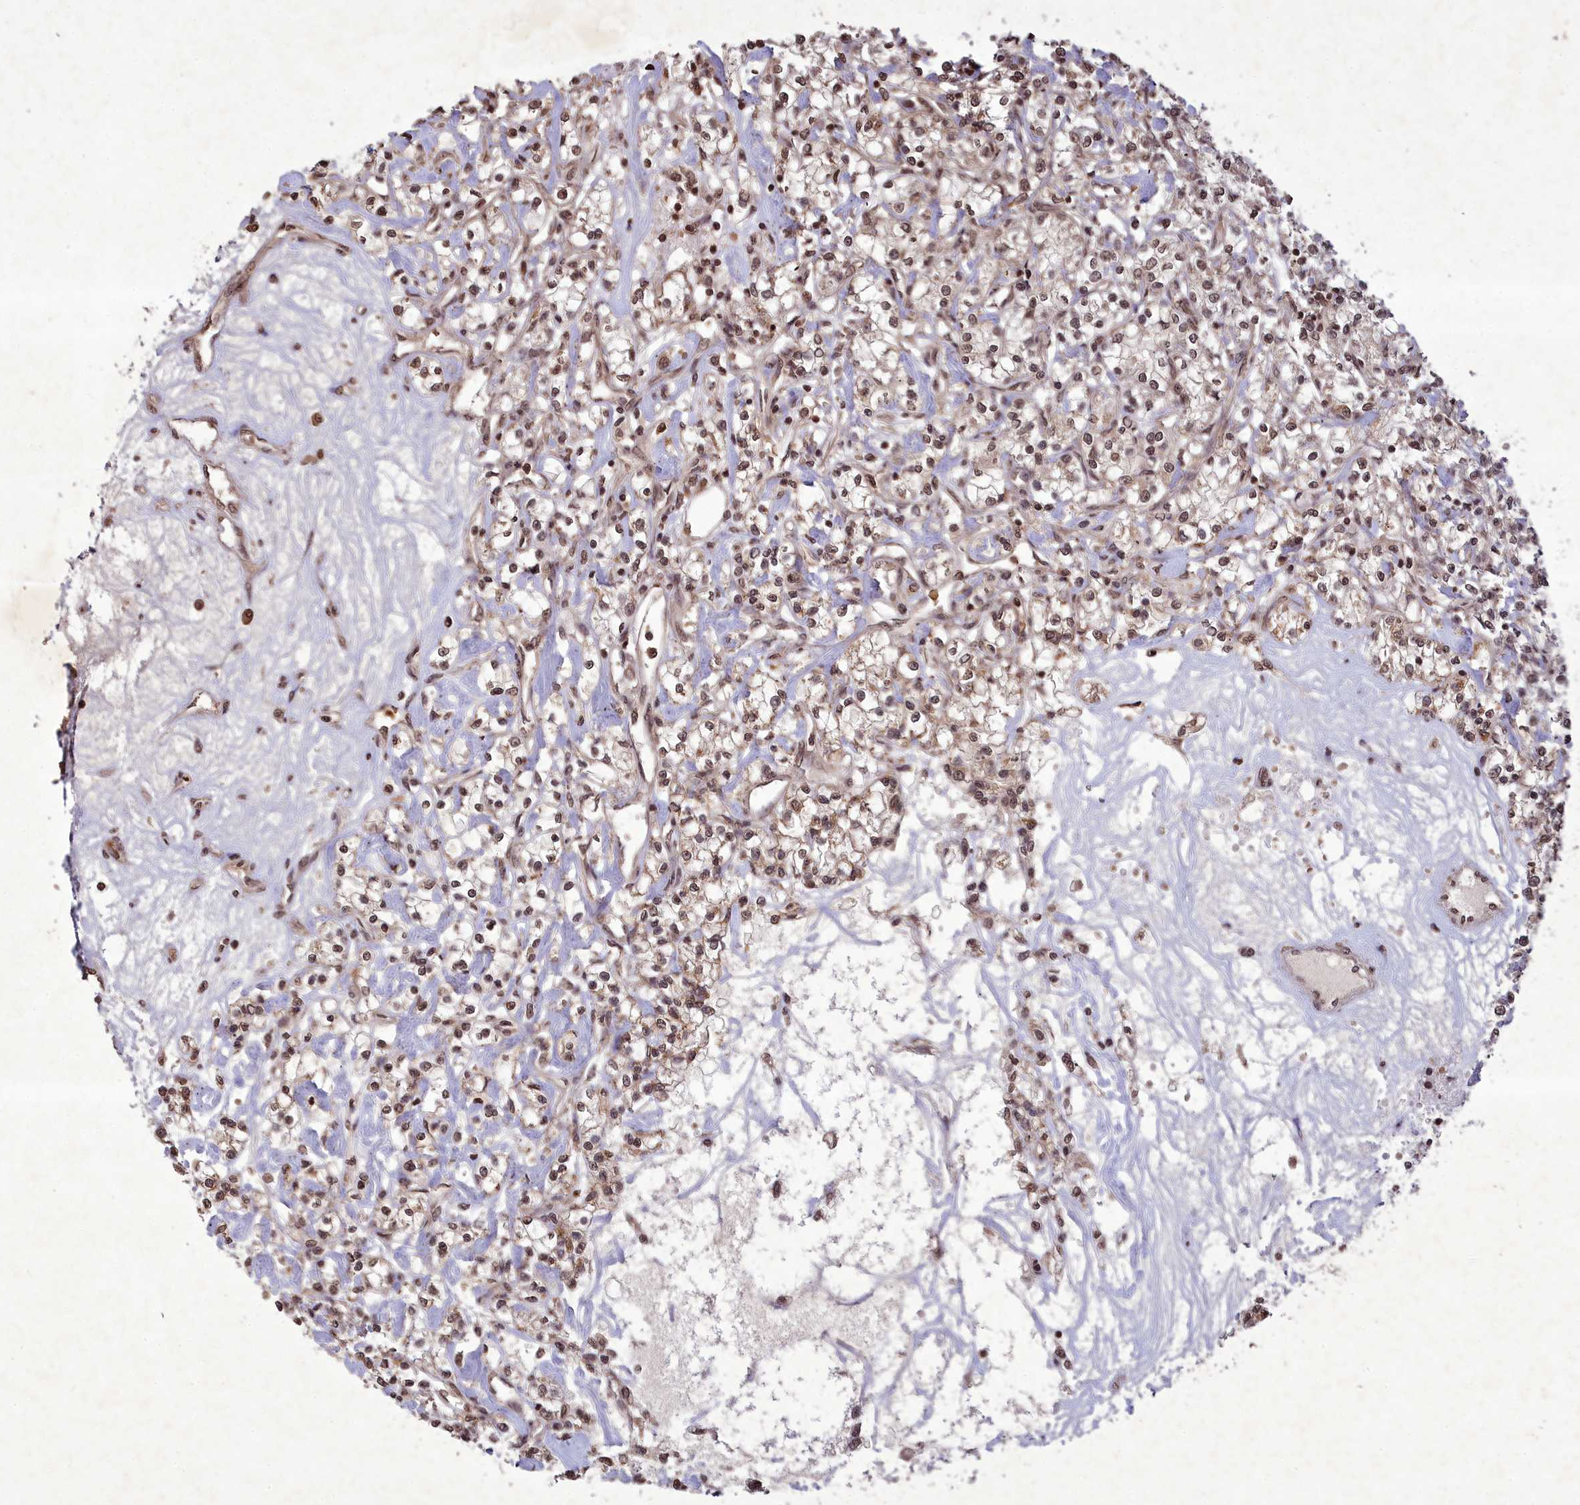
{"staining": {"intensity": "weak", "quantity": ">75%", "location": "cytoplasmic/membranous,nuclear"}, "tissue": "renal cancer", "cell_type": "Tumor cells", "image_type": "cancer", "snomed": [{"axis": "morphology", "description": "Adenocarcinoma, NOS"}, {"axis": "topography", "description": "Kidney"}], "caption": "A micrograph of renal adenocarcinoma stained for a protein reveals weak cytoplasmic/membranous and nuclear brown staining in tumor cells.", "gene": "SRMS", "patient": {"sex": "female", "age": 59}}